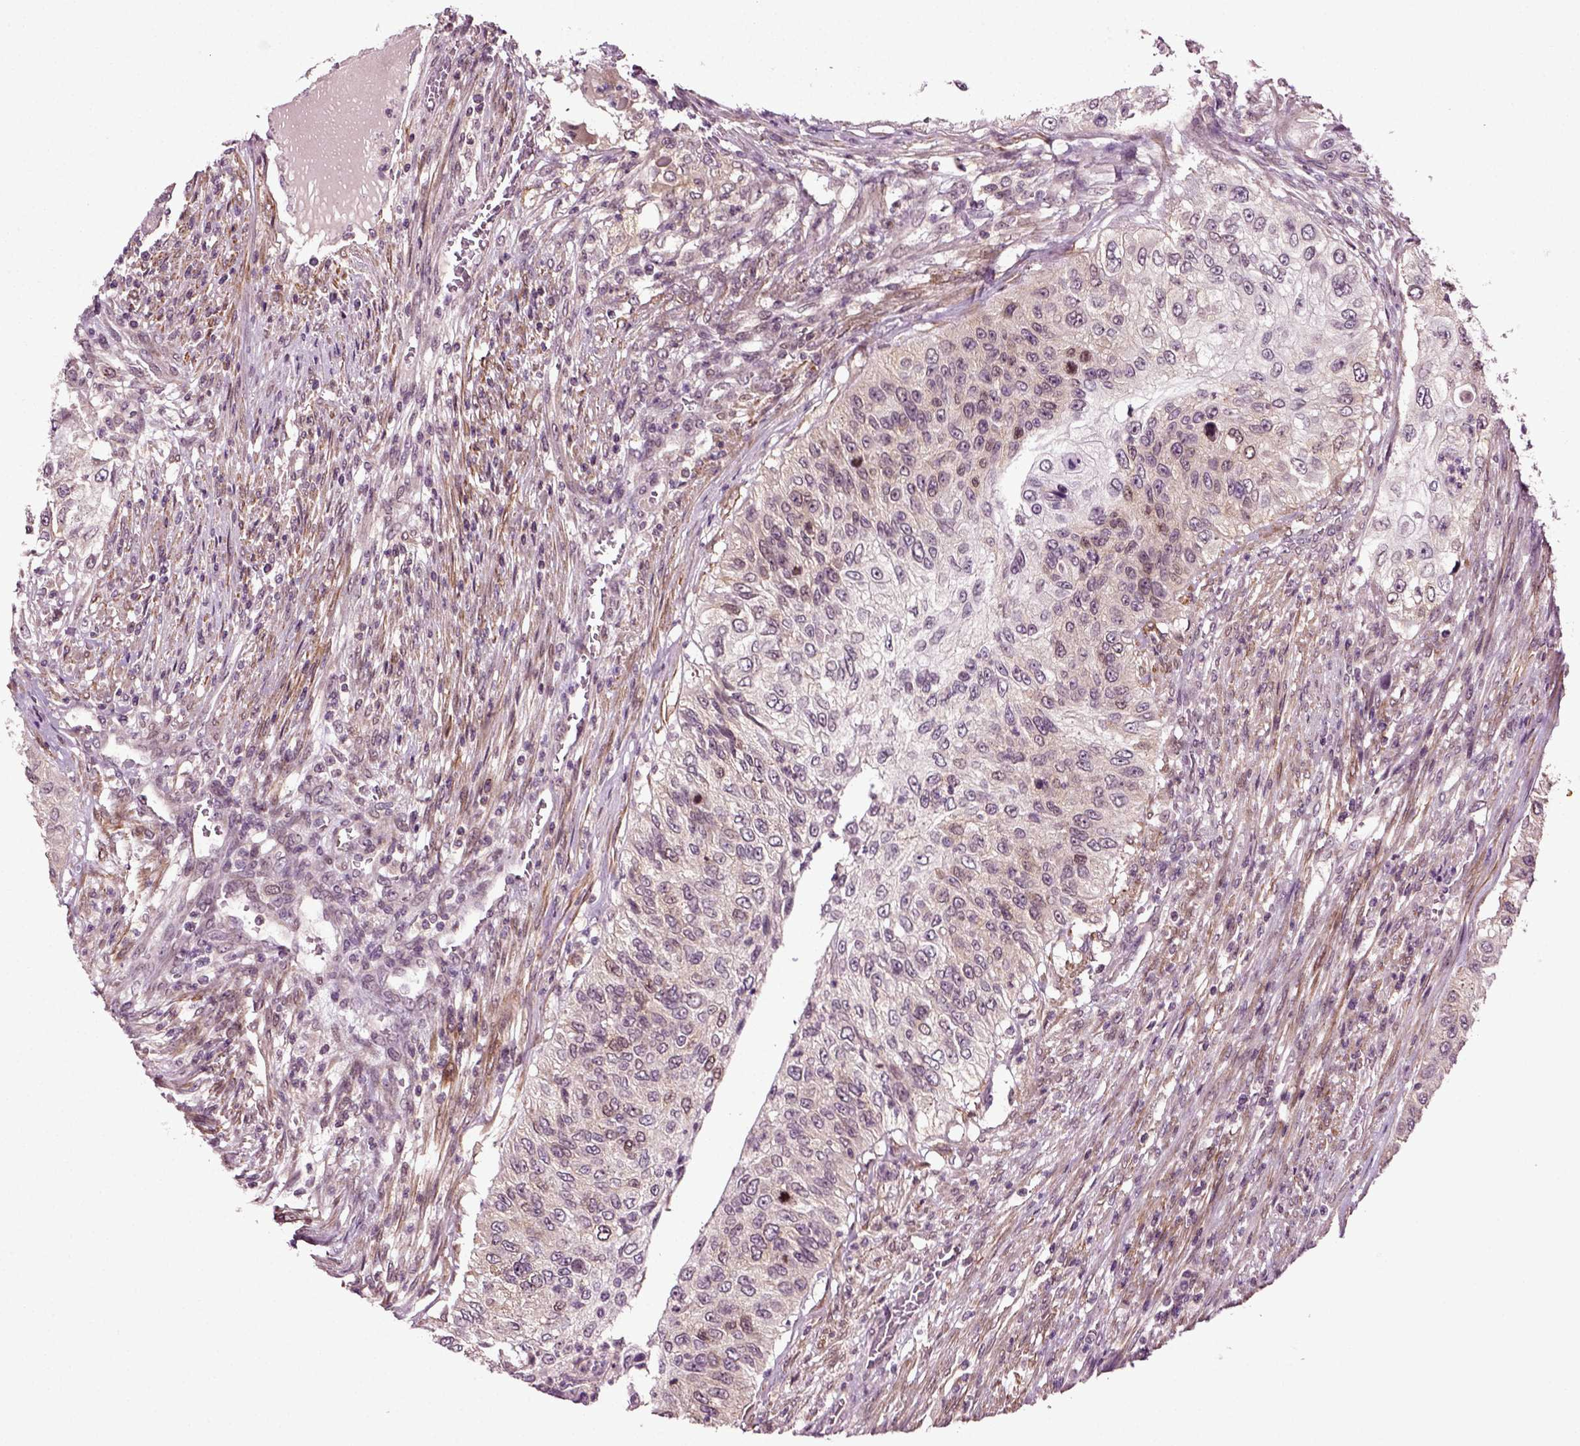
{"staining": {"intensity": "weak", "quantity": "<25%", "location": "cytoplasmic/membranous"}, "tissue": "urothelial cancer", "cell_type": "Tumor cells", "image_type": "cancer", "snomed": [{"axis": "morphology", "description": "Urothelial carcinoma, High grade"}, {"axis": "topography", "description": "Urinary bladder"}], "caption": "High magnification brightfield microscopy of high-grade urothelial carcinoma stained with DAB (brown) and counterstained with hematoxylin (blue): tumor cells show no significant positivity.", "gene": "KNSTRN", "patient": {"sex": "female", "age": 60}}